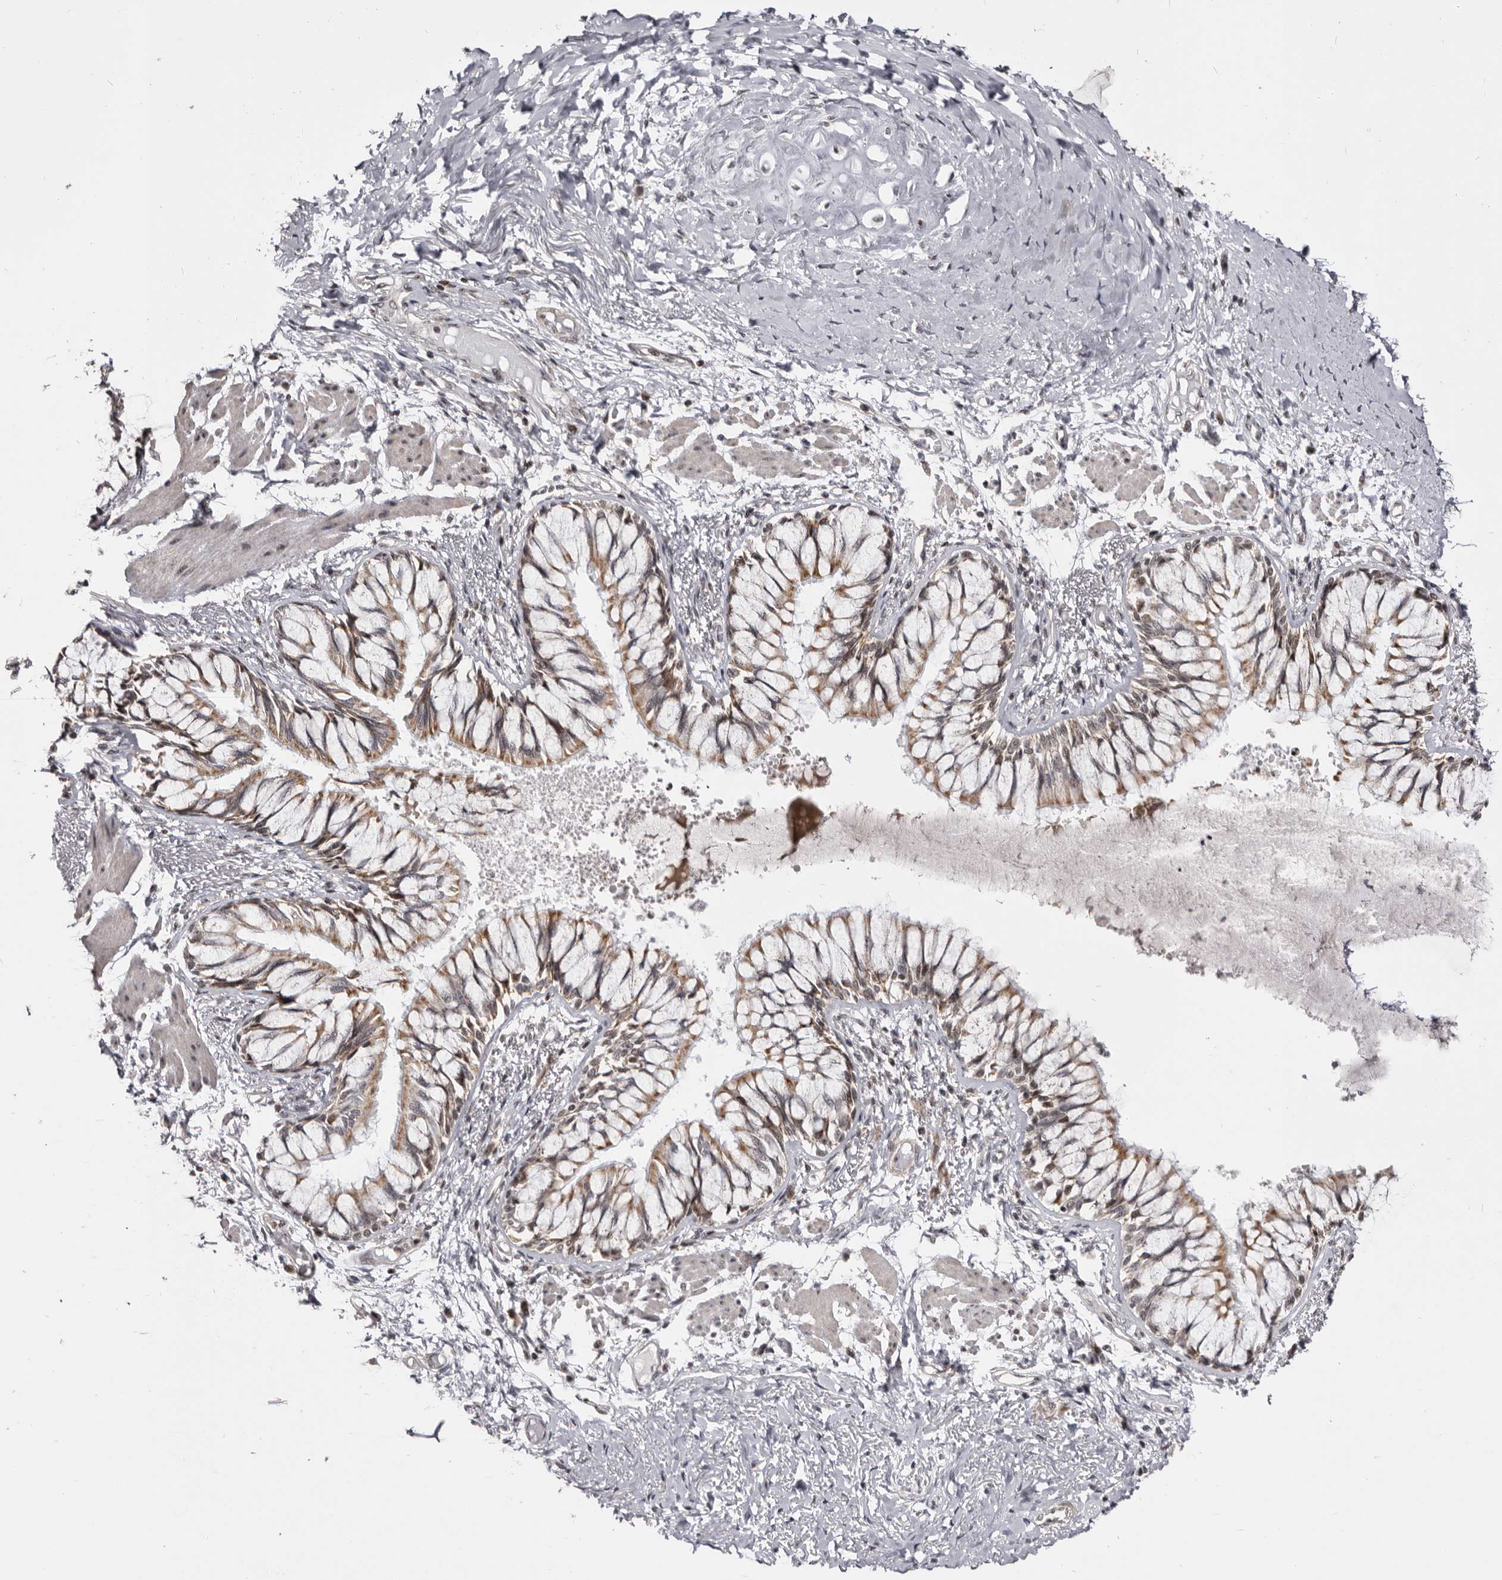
{"staining": {"intensity": "weak", "quantity": ">75%", "location": "cytoplasmic/membranous"}, "tissue": "bronchus", "cell_type": "Respiratory epithelial cells", "image_type": "normal", "snomed": [{"axis": "morphology", "description": "Normal tissue, NOS"}, {"axis": "topography", "description": "Cartilage tissue"}, {"axis": "topography", "description": "Bronchus"}, {"axis": "topography", "description": "Lung"}], "caption": "Immunohistochemical staining of normal bronchus demonstrates low levels of weak cytoplasmic/membranous staining in about >75% of respiratory epithelial cells.", "gene": "THUMPD1", "patient": {"sex": "male", "age": 64}}